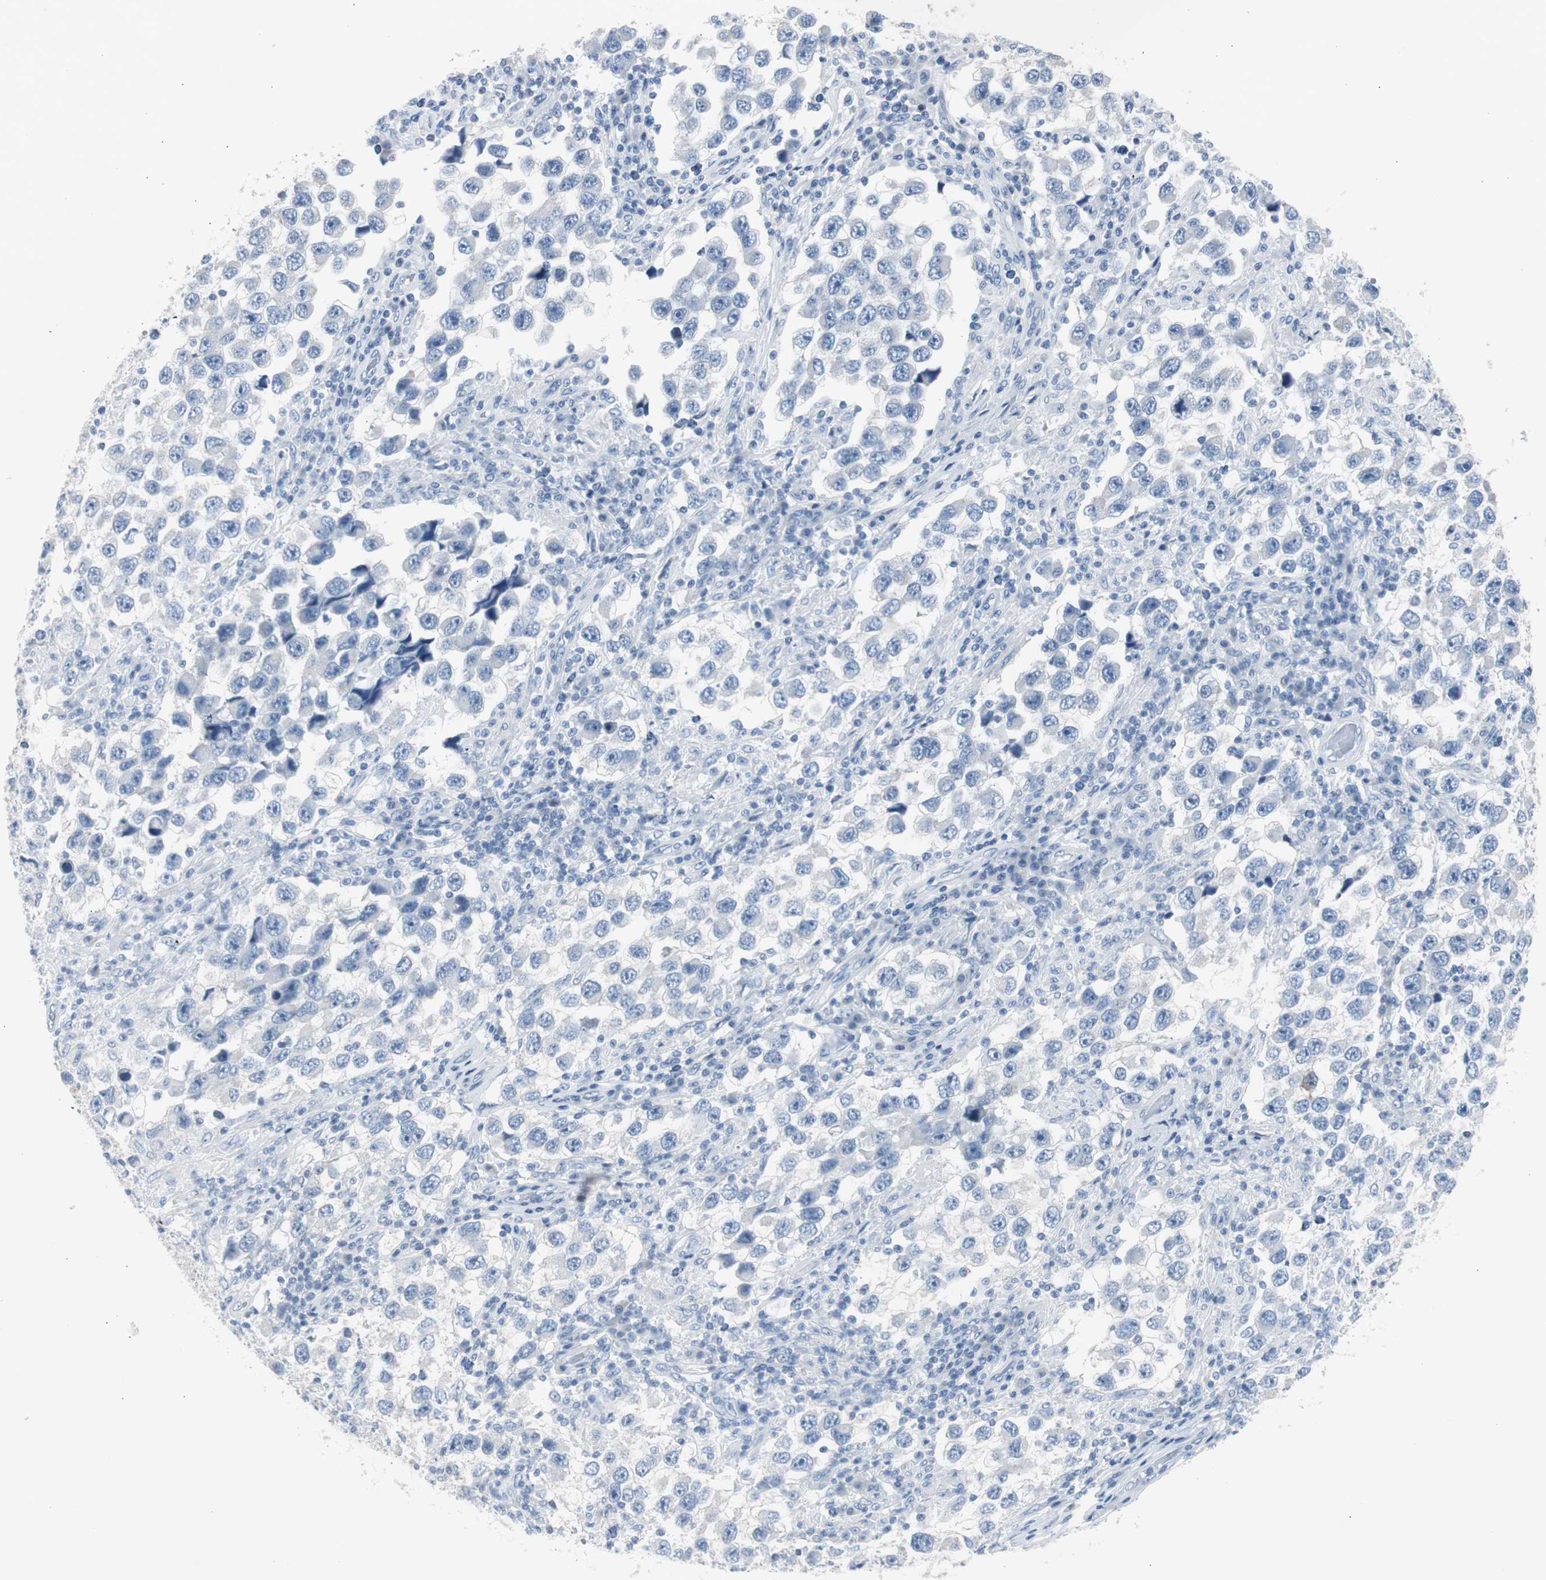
{"staining": {"intensity": "negative", "quantity": "none", "location": "none"}, "tissue": "testis cancer", "cell_type": "Tumor cells", "image_type": "cancer", "snomed": [{"axis": "morphology", "description": "Carcinoma, Embryonal, NOS"}, {"axis": "topography", "description": "Testis"}], "caption": "This is an immunohistochemistry (IHC) image of human testis cancer. There is no expression in tumor cells.", "gene": "S100A7", "patient": {"sex": "male", "age": 21}}